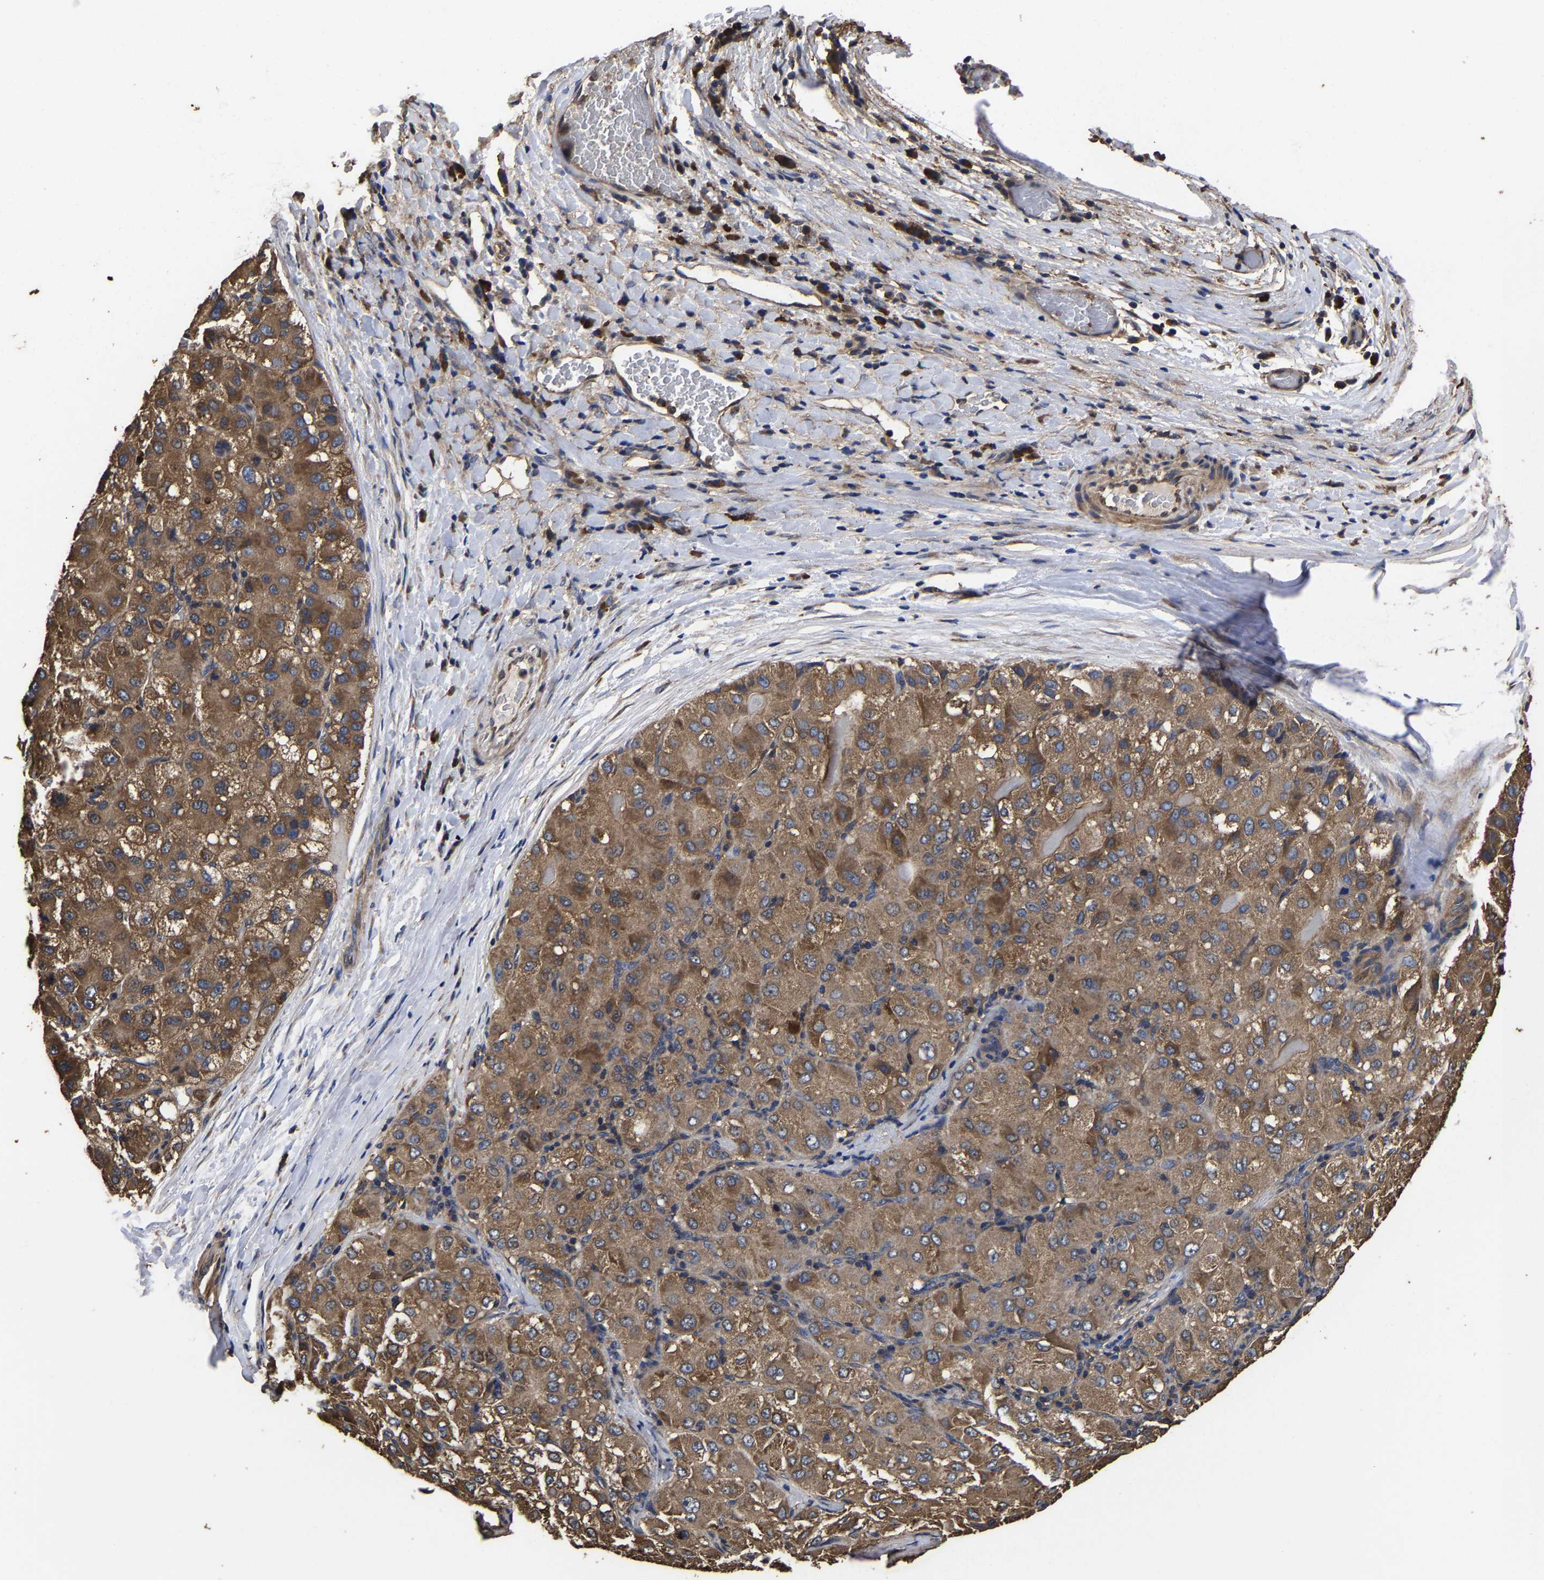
{"staining": {"intensity": "moderate", "quantity": ">75%", "location": "cytoplasmic/membranous"}, "tissue": "liver cancer", "cell_type": "Tumor cells", "image_type": "cancer", "snomed": [{"axis": "morphology", "description": "Carcinoma, Hepatocellular, NOS"}, {"axis": "topography", "description": "Liver"}], "caption": "The image displays immunohistochemical staining of liver hepatocellular carcinoma. There is moderate cytoplasmic/membranous staining is identified in approximately >75% of tumor cells.", "gene": "ITCH", "patient": {"sex": "male", "age": 80}}